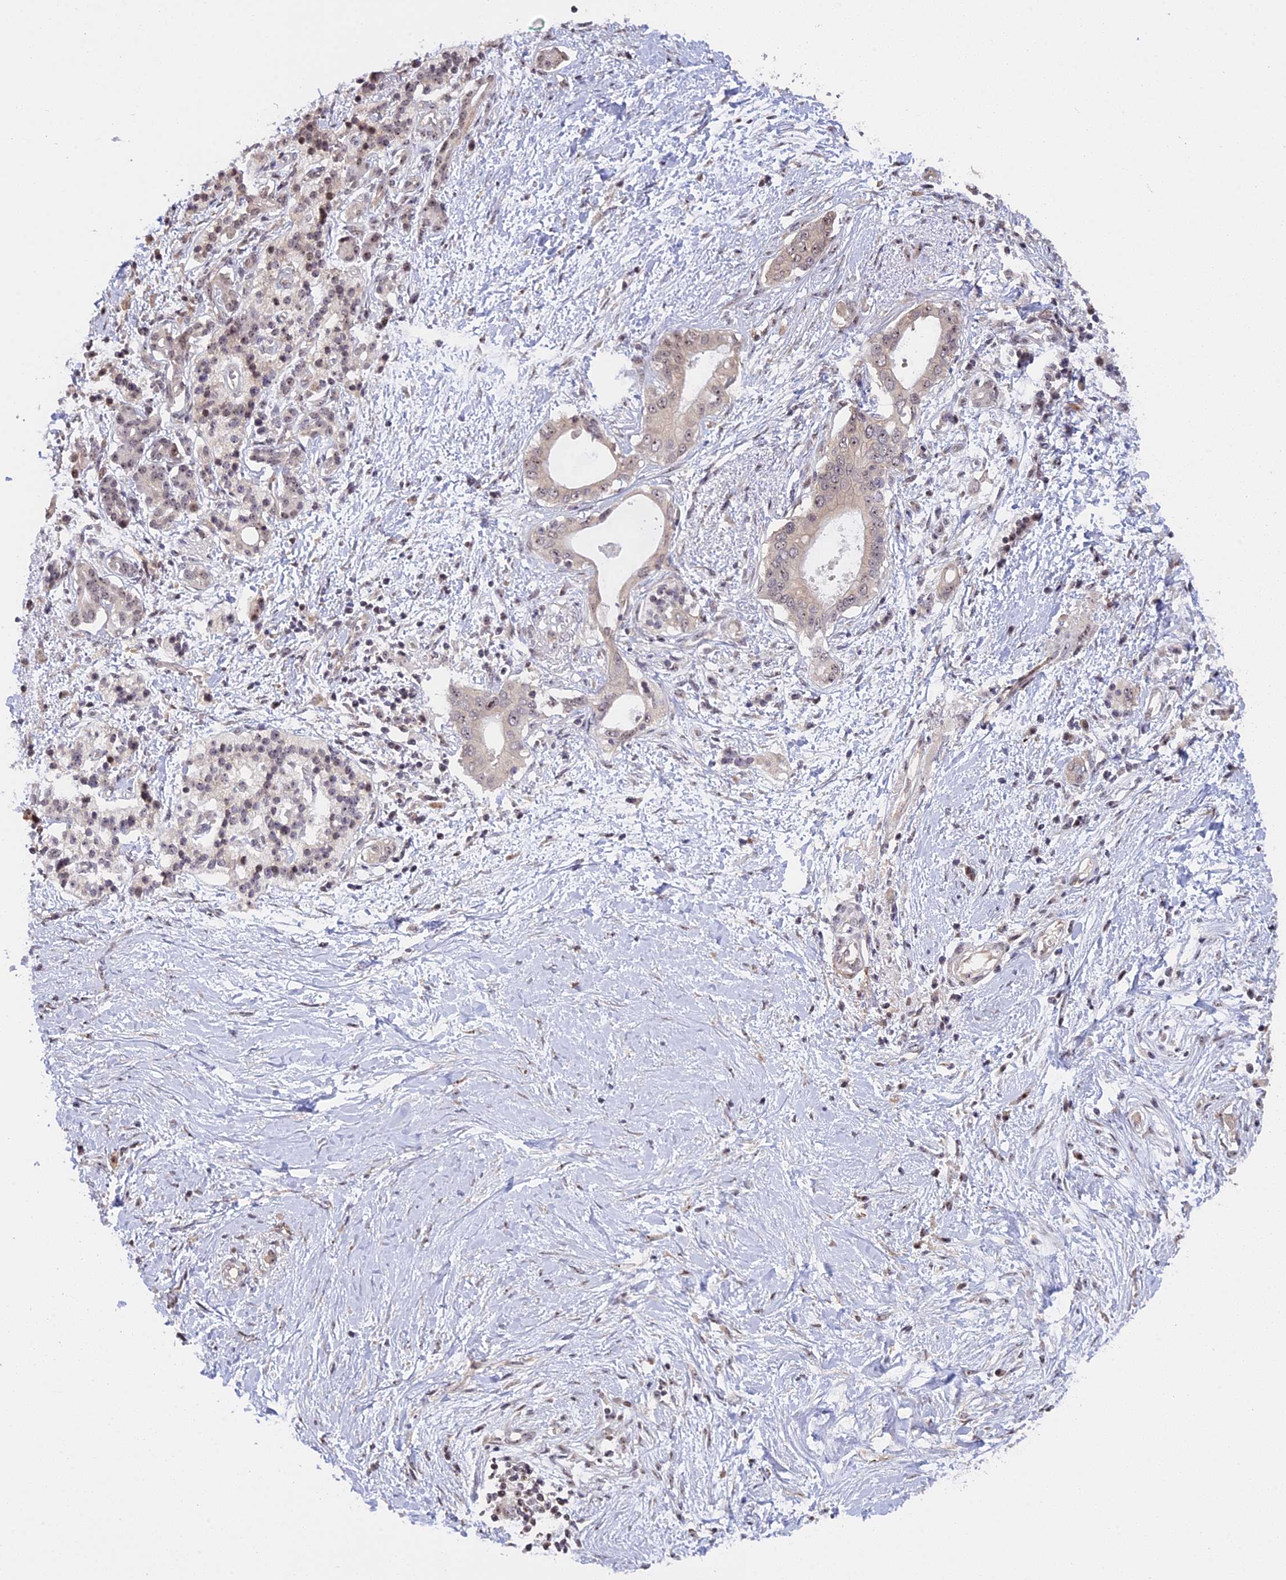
{"staining": {"intensity": "weak", "quantity": "<25%", "location": "nuclear"}, "tissue": "pancreatic cancer", "cell_type": "Tumor cells", "image_type": "cancer", "snomed": [{"axis": "morphology", "description": "Normal tissue, NOS"}, {"axis": "morphology", "description": "Adenocarcinoma, NOS"}, {"axis": "topography", "description": "Pancreas"}, {"axis": "topography", "description": "Peripheral nerve tissue"}], "caption": "A micrograph of human adenocarcinoma (pancreatic) is negative for staining in tumor cells. (DAB immunohistochemistry visualized using brightfield microscopy, high magnification).", "gene": "MGA", "patient": {"sex": "male", "age": 59}}